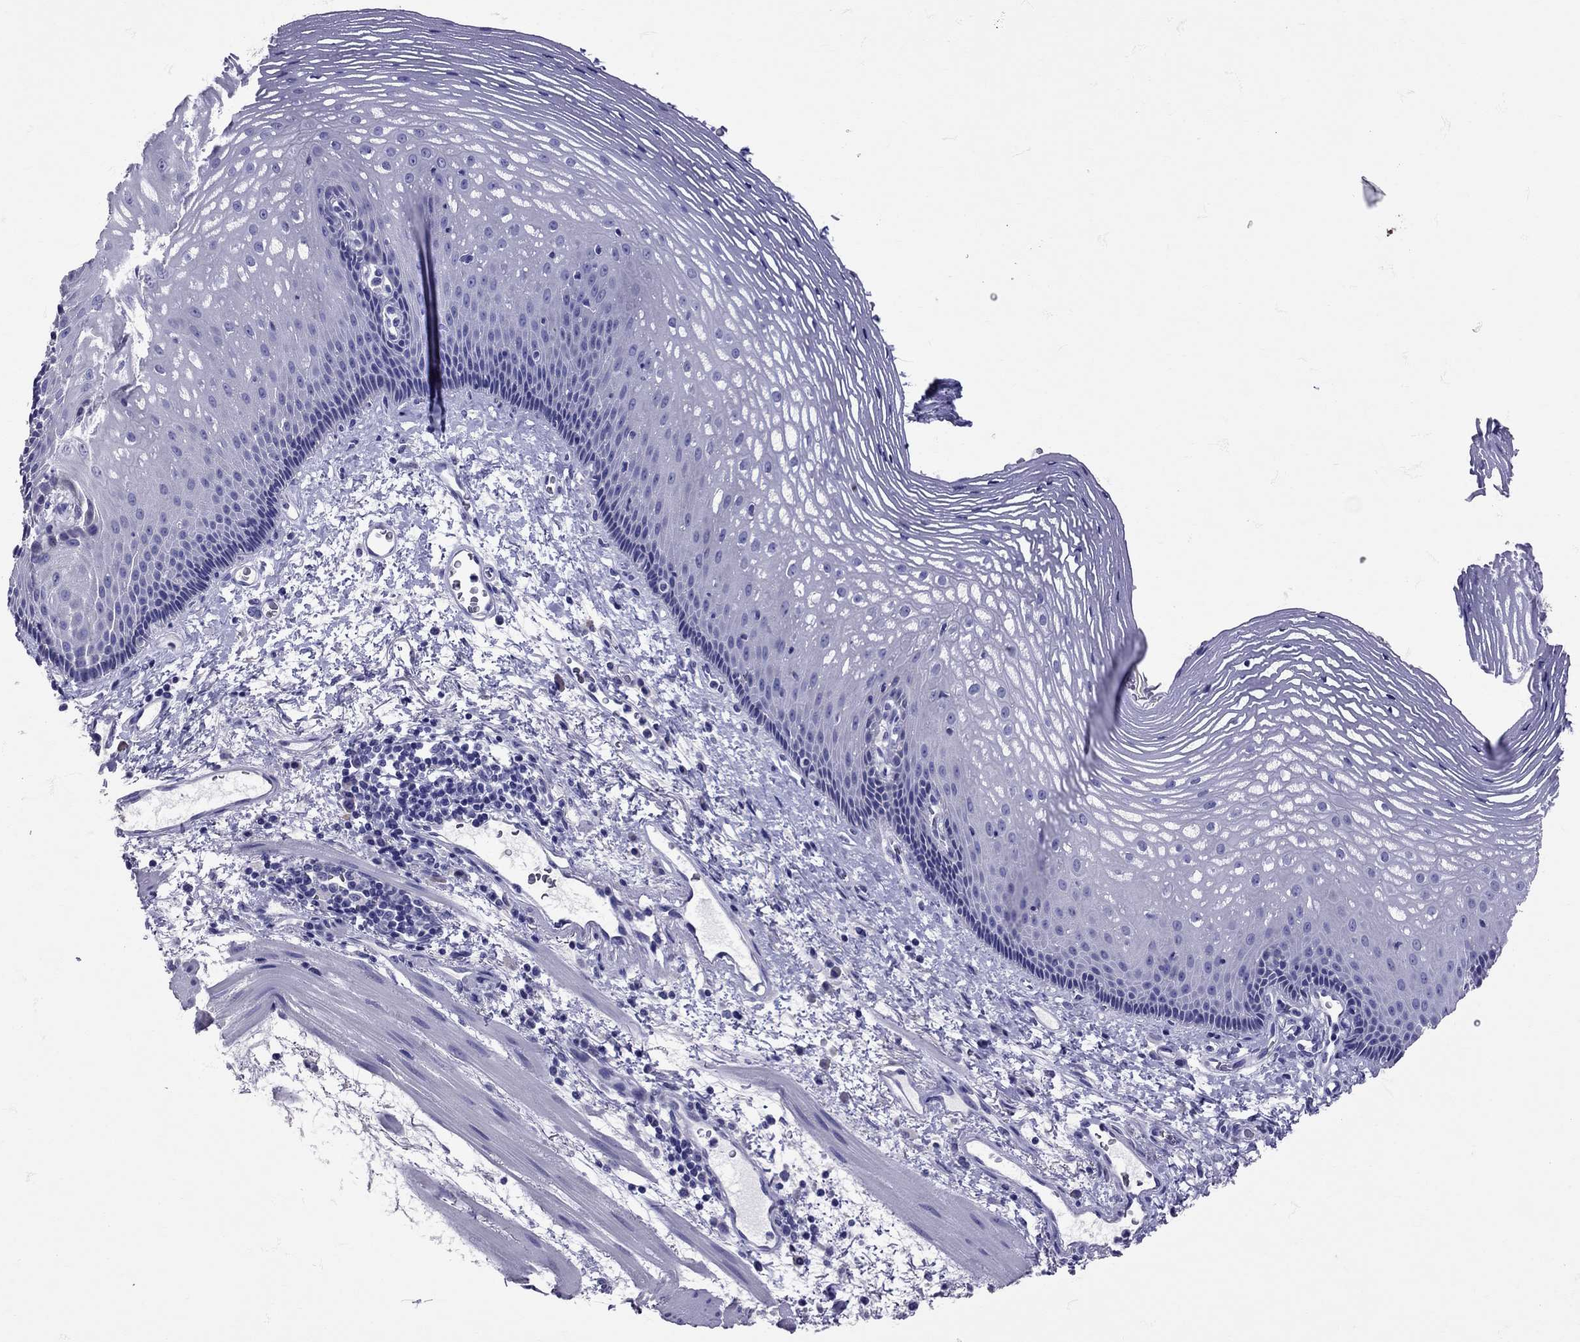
{"staining": {"intensity": "negative", "quantity": "none", "location": "none"}, "tissue": "esophagus", "cell_type": "Squamous epithelial cells", "image_type": "normal", "snomed": [{"axis": "morphology", "description": "Normal tissue, NOS"}, {"axis": "topography", "description": "Esophagus"}], "caption": "Immunohistochemistry (IHC) of normal esophagus shows no expression in squamous epithelial cells.", "gene": "TBR1", "patient": {"sex": "male", "age": 76}}